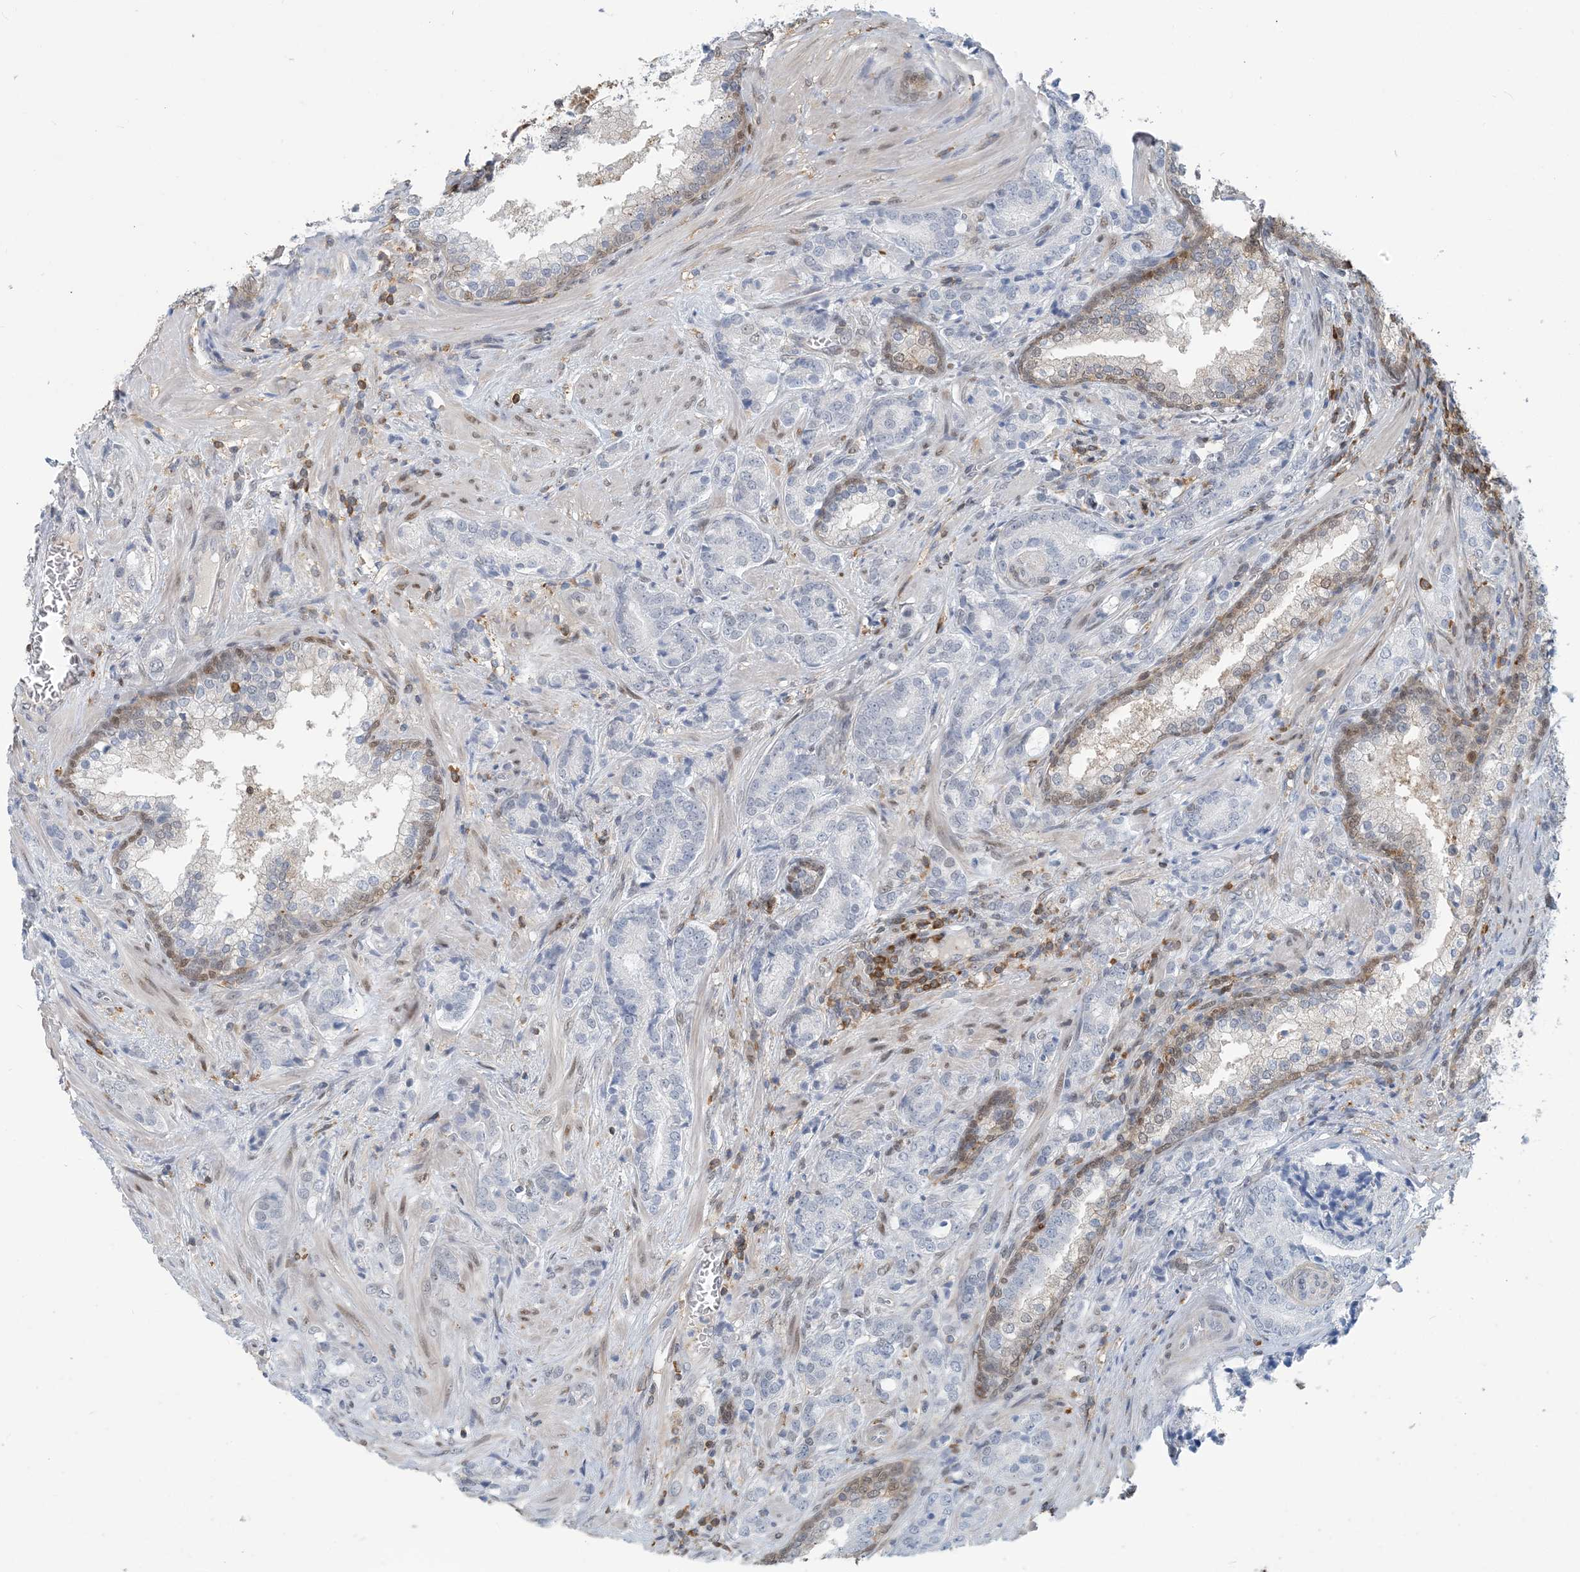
{"staining": {"intensity": "negative", "quantity": "none", "location": "none"}, "tissue": "prostate cancer", "cell_type": "Tumor cells", "image_type": "cancer", "snomed": [{"axis": "morphology", "description": "Adenocarcinoma, High grade"}, {"axis": "topography", "description": "Prostate"}], "caption": "The immunohistochemistry photomicrograph has no significant expression in tumor cells of adenocarcinoma (high-grade) (prostate) tissue.", "gene": "ZC3H12A", "patient": {"sex": "male", "age": 57}}